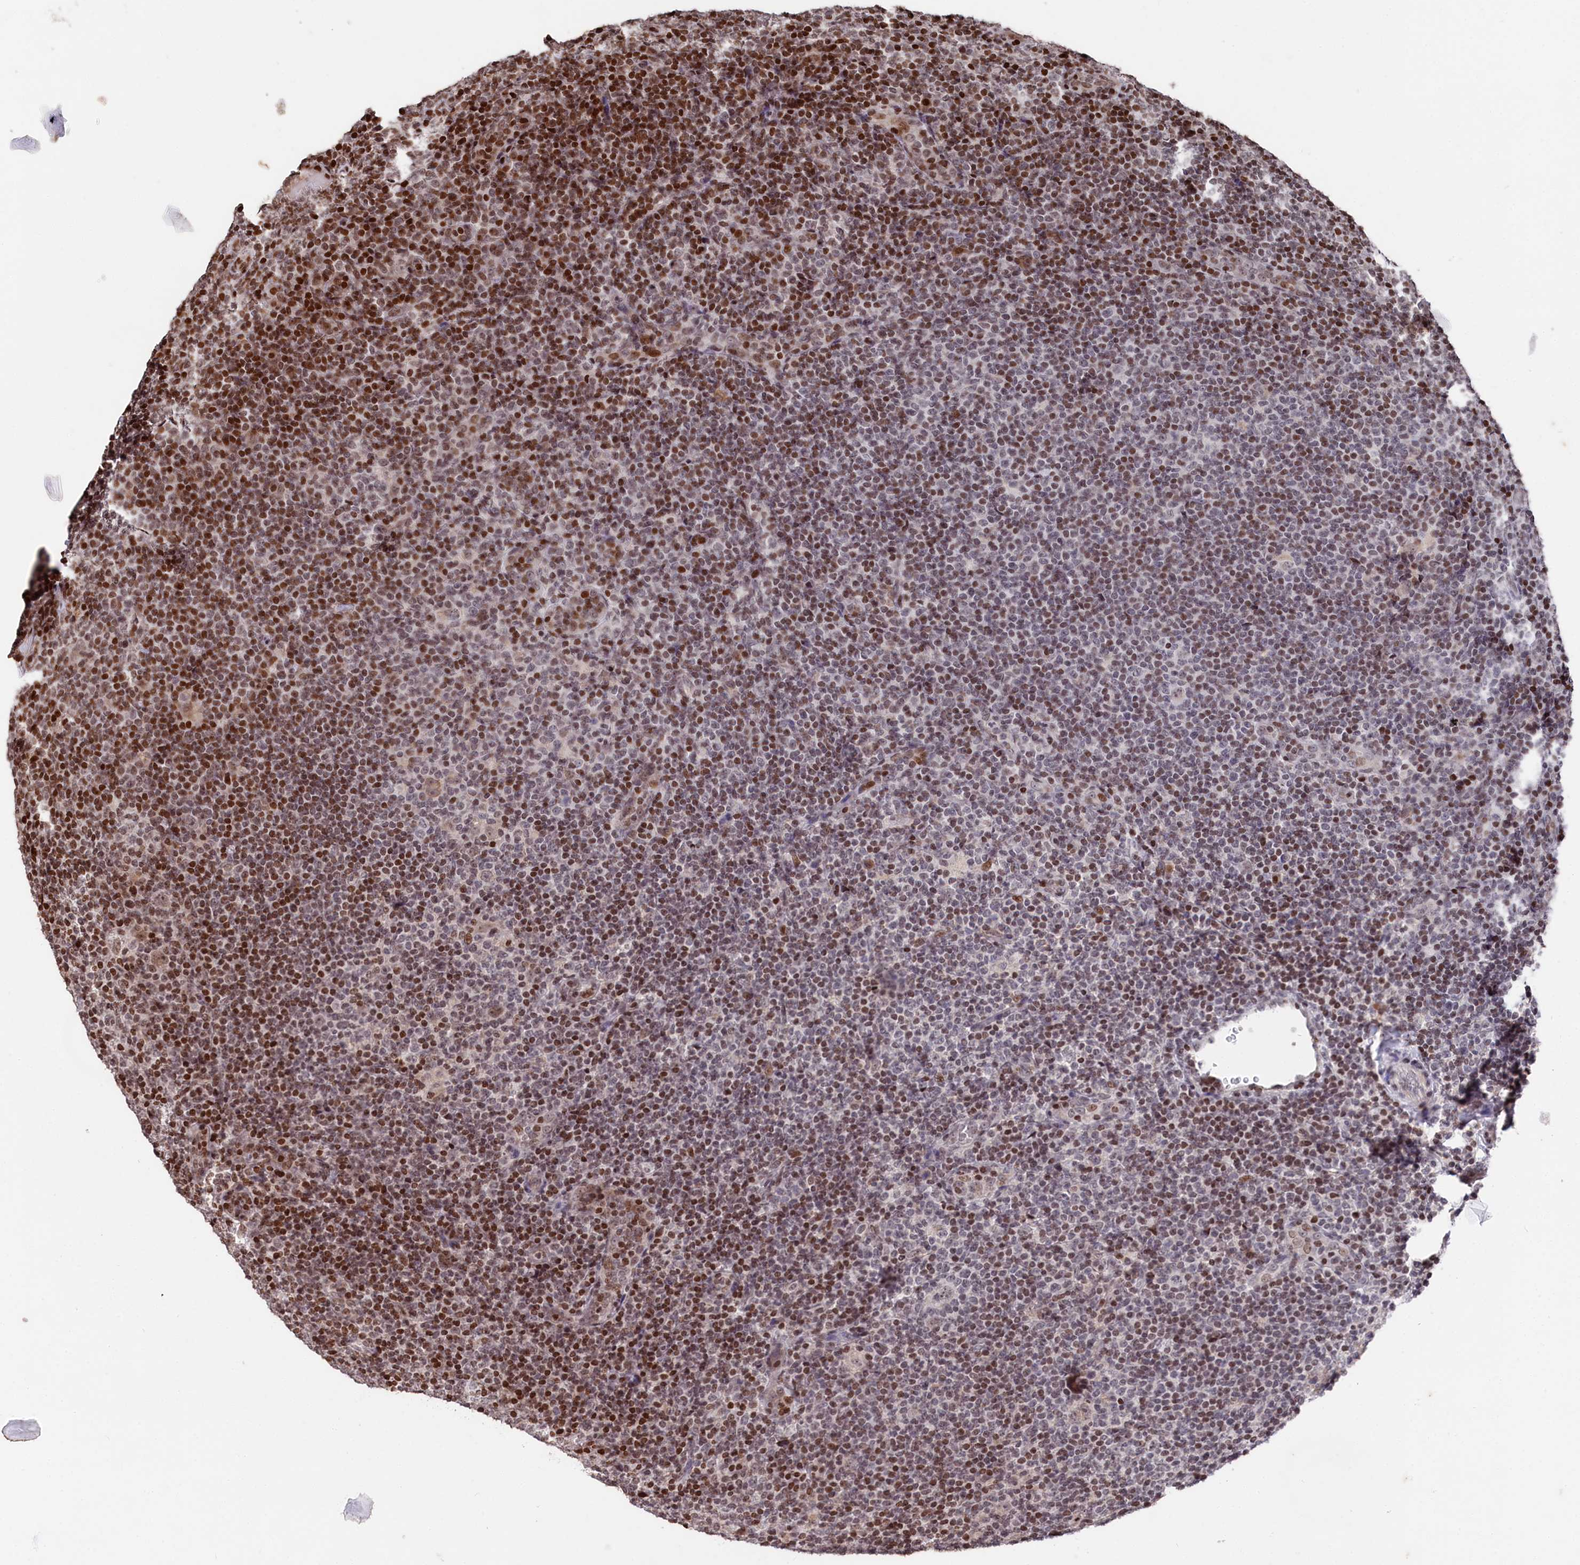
{"staining": {"intensity": "weak", "quantity": "<25%", "location": "cytoplasmic/membranous"}, "tissue": "lymphoma", "cell_type": "Tumor cells", "image_type": "cancer", "snomed": [{"axis": "morphology", "description": "Hodgkin's disease, NOS"}, {"axis": "topography", "description": "Lymph node"}], "caption": "The immunohistochemistry (IHC) histopathology image has no significant staining in tumor cells of Hodgkin's disease tissue. The staining was performed using DAB (3,3'-diaminobenzidine) to visualize the protein expression in brown, while the nuclei were stained in blue with hematoxylin (Magnification: 20x).", "gene": "MCF2L2", "patient": {"sex": "female", "age": 57}}